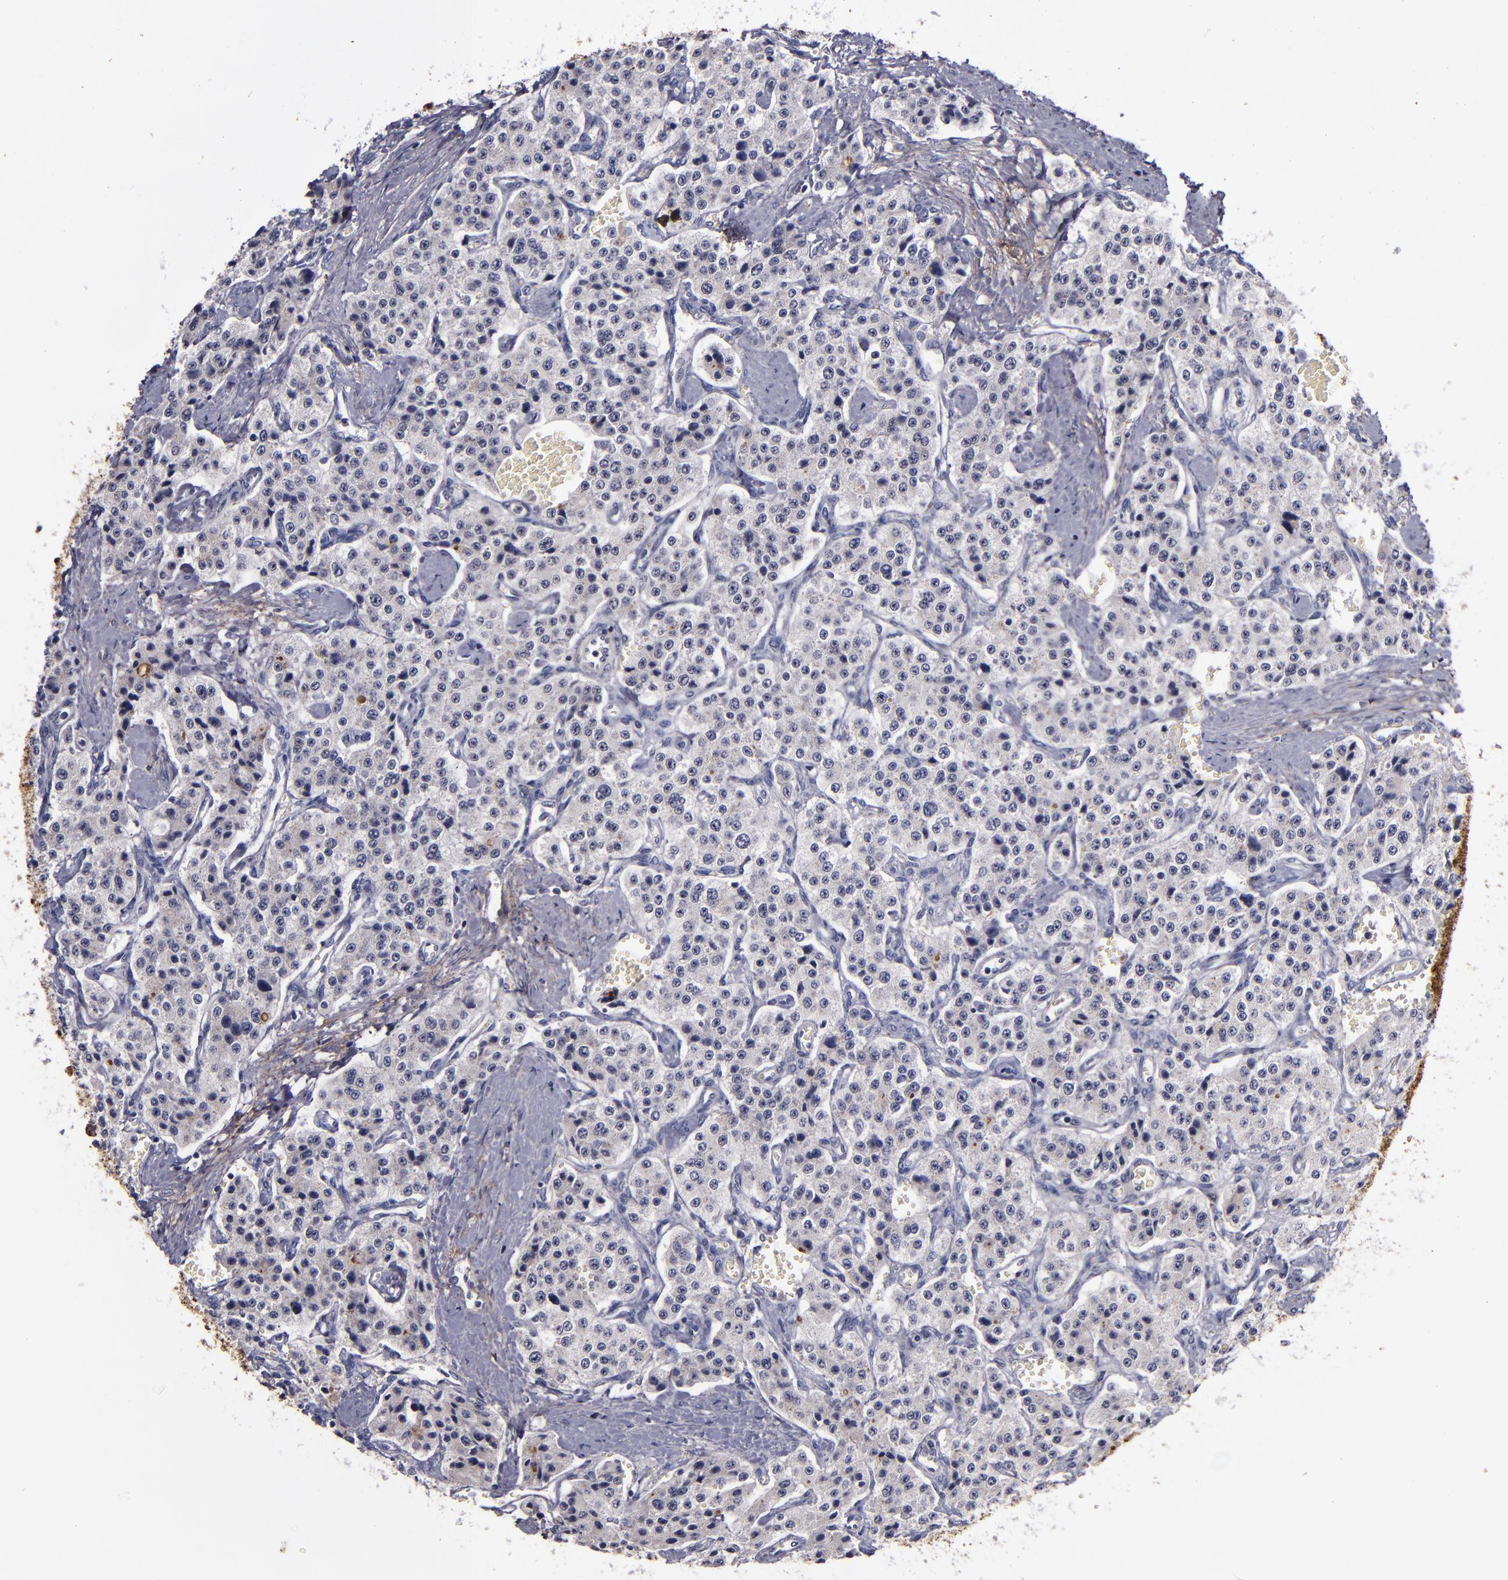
{"staining": {"intensity": "negative", "quantity": "none", "location": "none"}, "tissue": "carcinoid", "cell_type": "Tumor cells", "image_type": "cancer", "snomed": [{"axis": "morphology", "description": "Carcinoid, malignant, NOS"}, {"axis": "topography", "description": "Small intestine"}], "caption": "Photomicrograph shows no significant protein expression in tumor cells of carcinoid (malignant).", "gene": "MFGE8", "patient": {"sex": "male", "age": 52}}